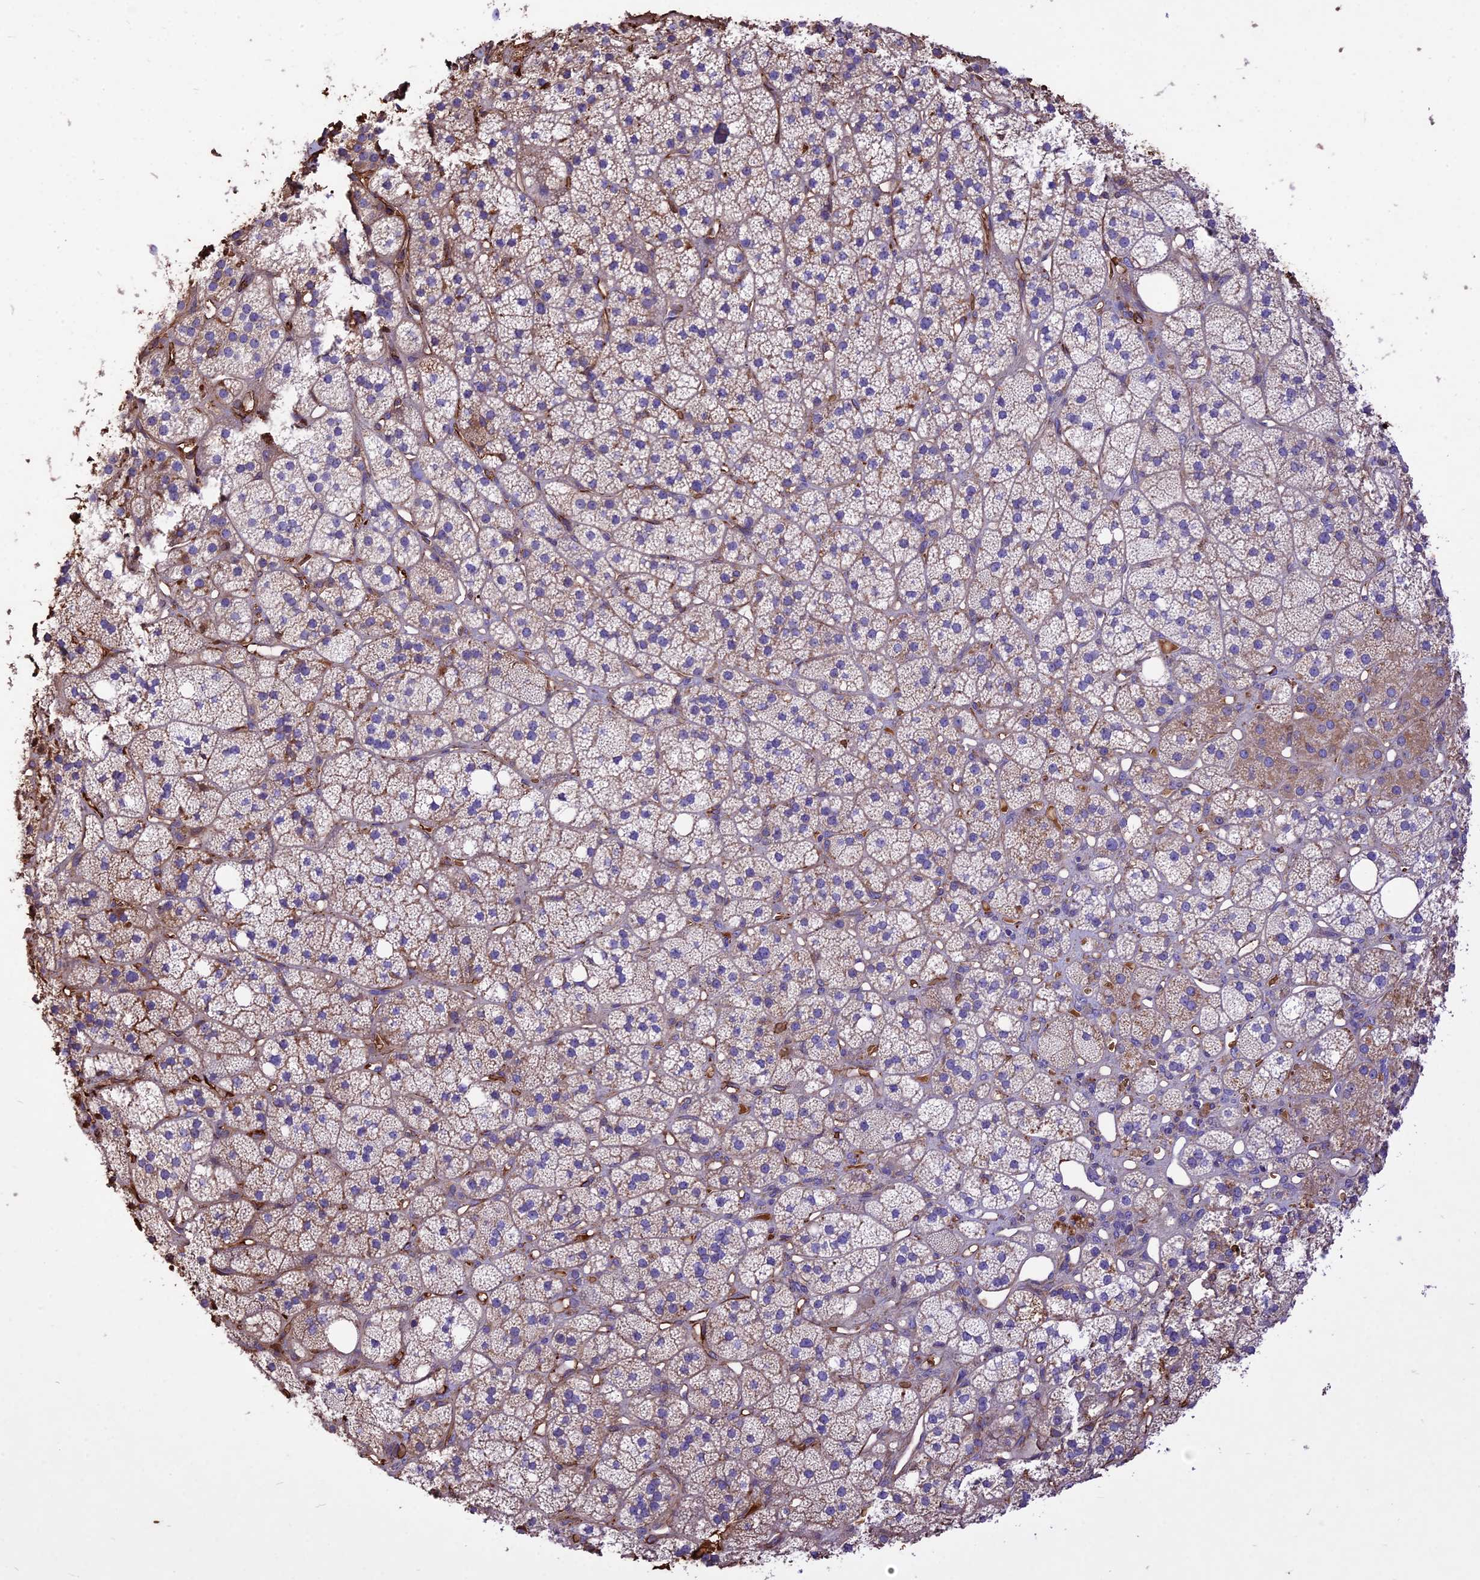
{"staining": {"intensity": "moderate", "quantity": "<25%", "location": "cytoplasmic/membranous"}, "tissue": "adrenal gland", "cell_type": "Glandular cells", "image_type": "normal", "snomed": [{"axis": "morphology", "description": "Normal tissue, NOS"}, {"axis": "topography", "description": "Adrenal gland"}], "caption": "Immunohistochemical staining of normal adrenal gland shows moderate cytoplasmic/membranous protein staining in about <25% of glandular cells.", "gene": "TTC4", "patient": {"sex": "male", "age": 61}}